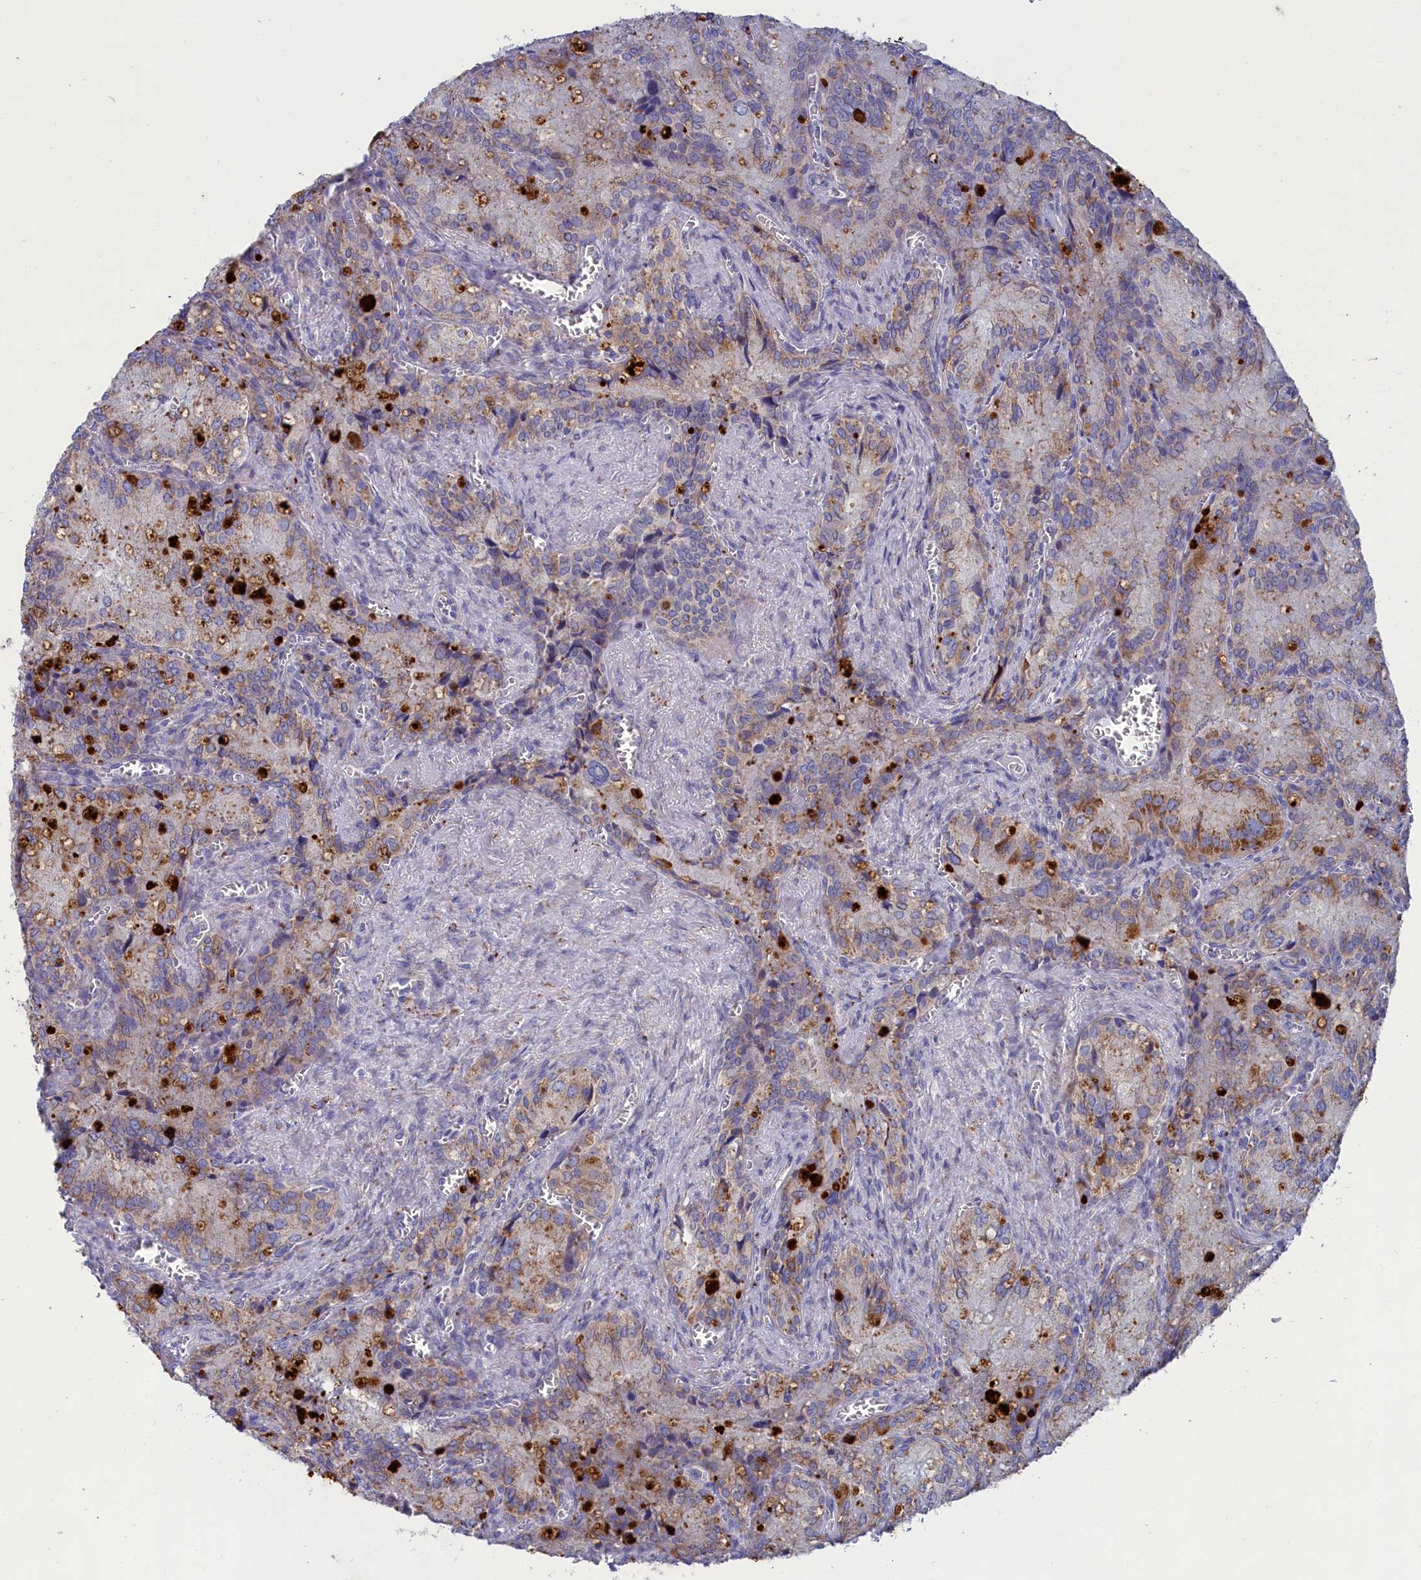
{"staining": {"intensity": "weak", "quantity": "25%-75%", "location": "cytoplasmic/membranous"}, "tissue": "seminal vesicle", "cell_type": "Glandular cells", "image_type": "normal", "snomed": [{"axis": "morphology", "description": "Normal tissue, NOS"}, {"axis": "topography", "description": "Seminal veicle"}], "caption": "Unremarkable seminal vesicle displays weak cytoplasmic/membranous staining in approximately 25%-75% of glandular cells, visualized by immunohistochemistry.", "gene": "WDR6", "patient": {"sex": "male", "age": 62}}